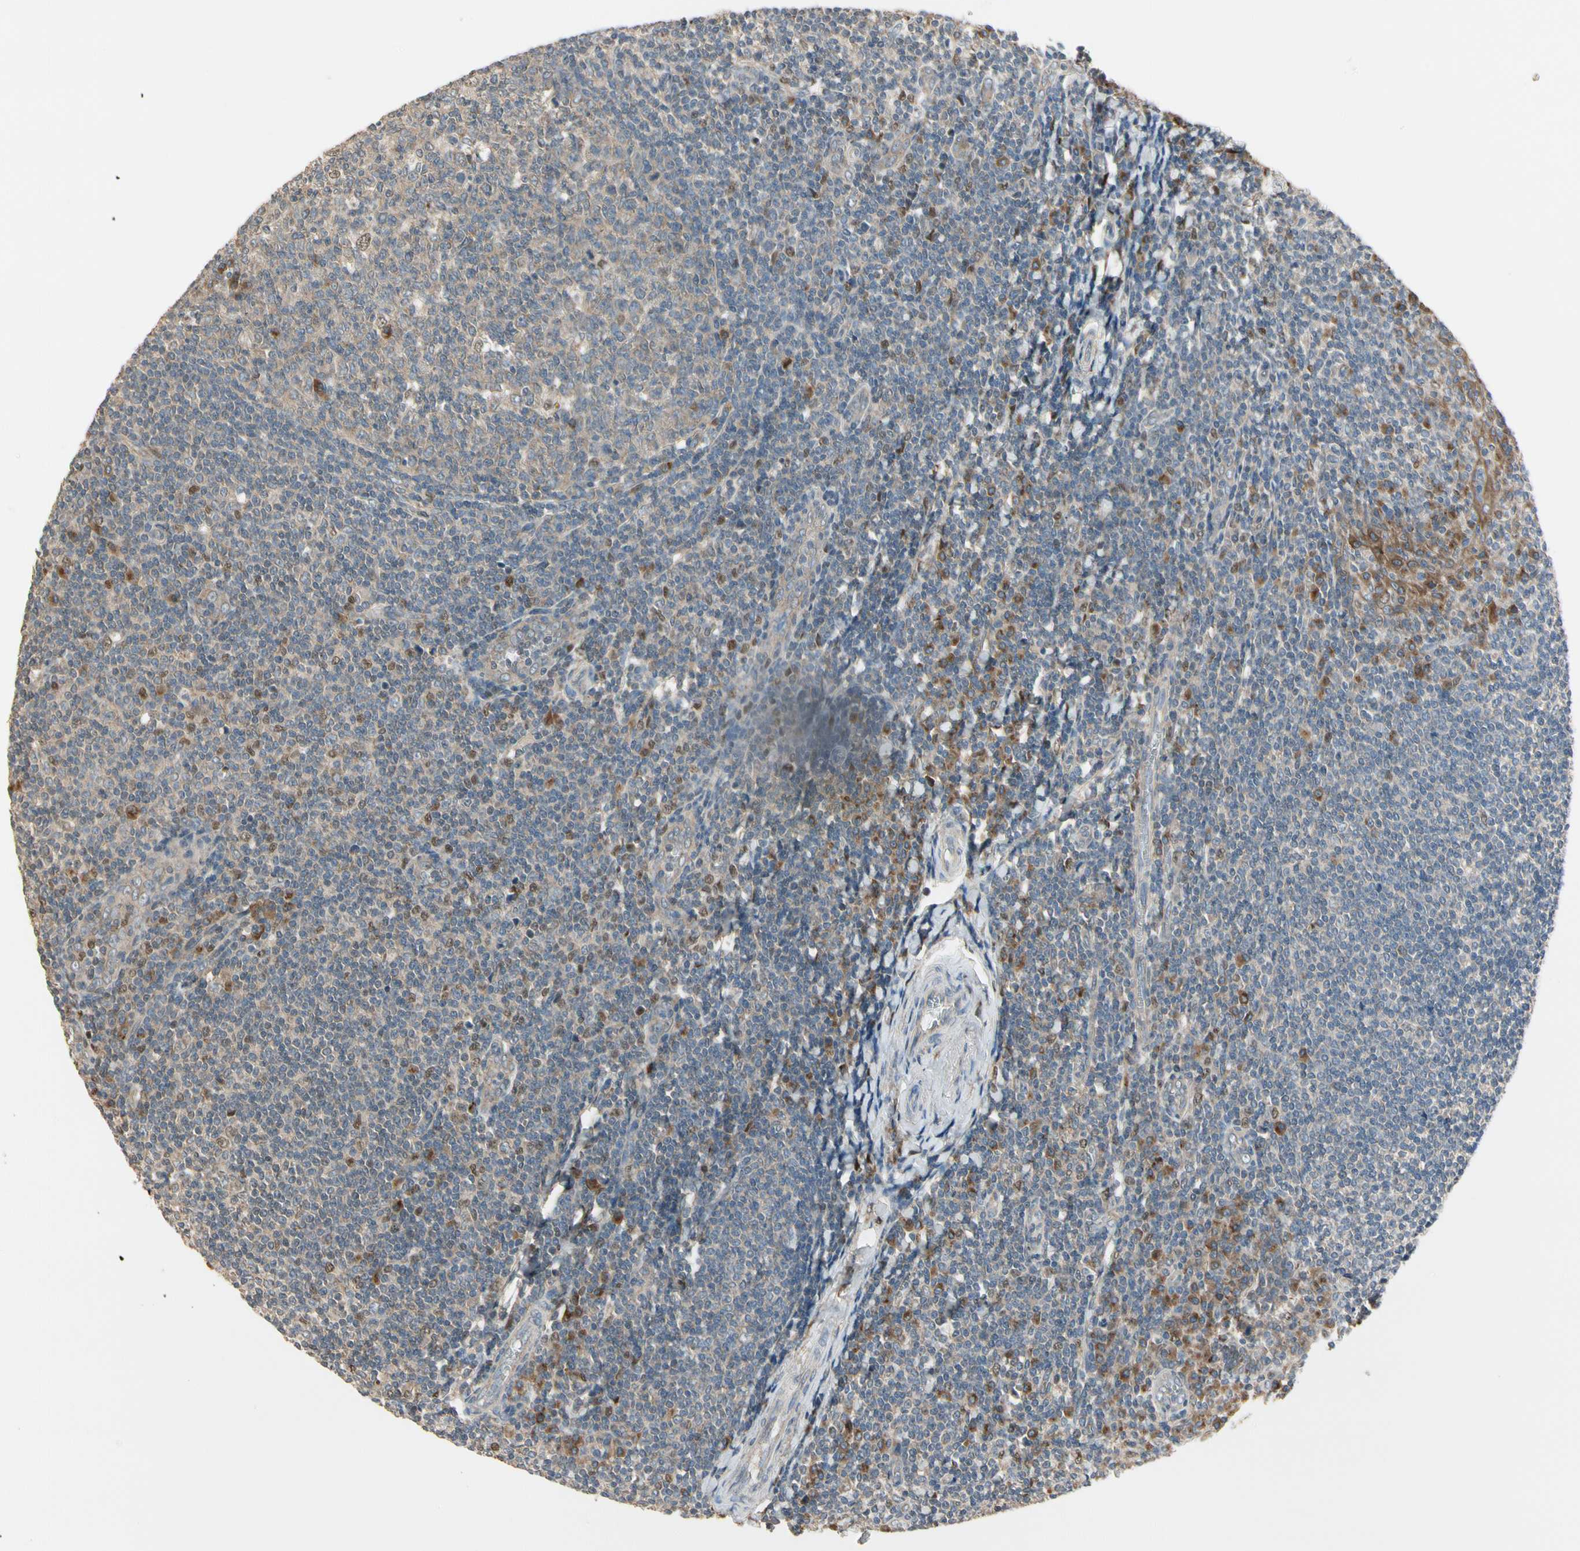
{"staining": {"intensity": "moderate", "quantity": "<25%", "location": "nuclear"}, "tissue": "tonsil", "cell_type": "Germinal center cells", "image_type": "normal", "snomed": [{"axis": "morphology", "description": "Normal tissue, NOS"}, {"axis": "topography", "description": "Tonsil"}], "caption": "Immunohistochemistry of unremarkable human tonsil displays low levels of moderate nuclear staining in approximately <25% of germinal center cells. (DAB IHC, brown staining for protein, blue staining for nuclei).", "gene": "CGREF1", "patient": {"sex": "male", "age": 31}}